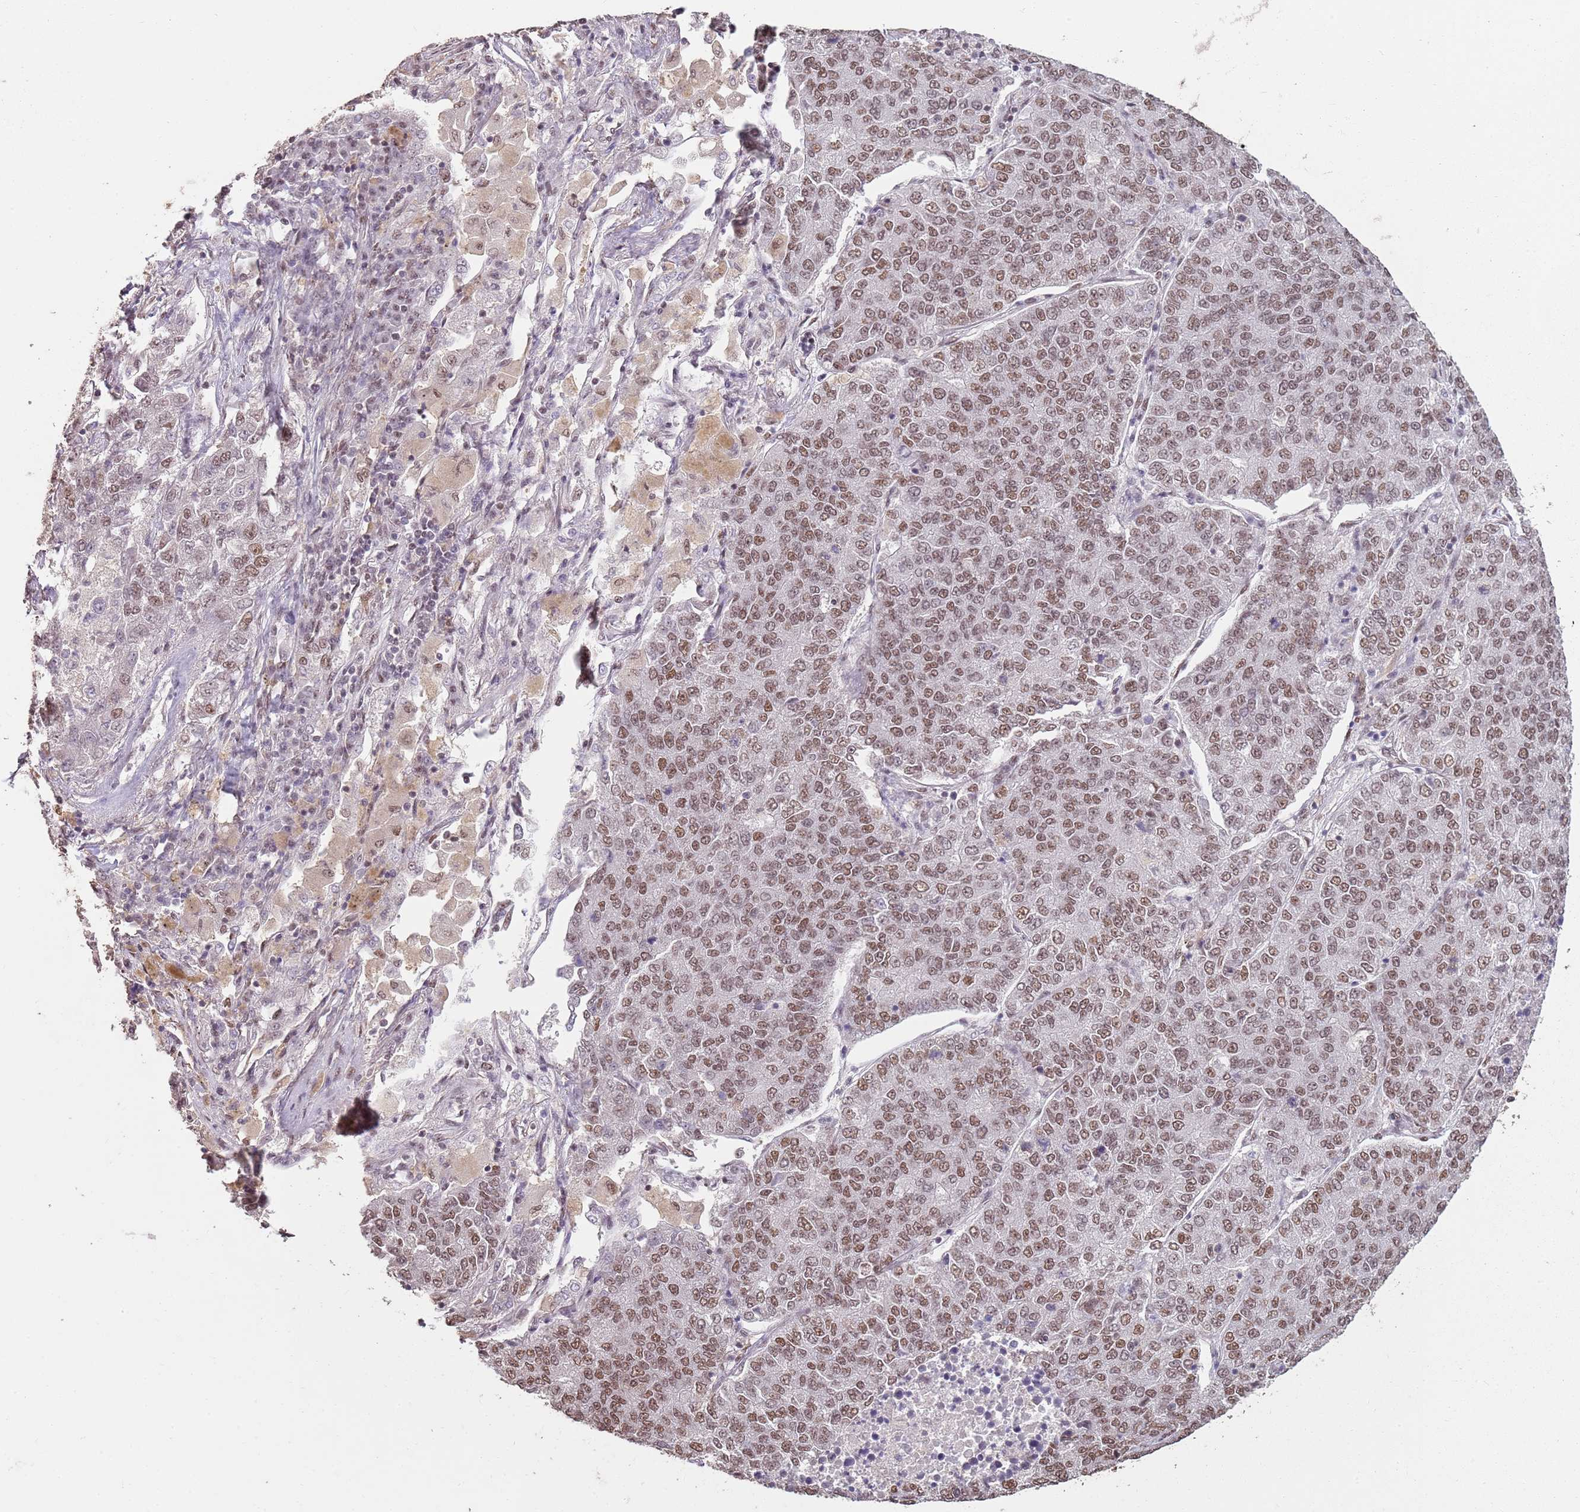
{"staining": {"intensity": "moderate", "quantity": ">75%", "location": "nuclear"}, "tissue": "lung cancer", "cell_type": "Tumor cells", "image_type": "cancer", "snomed": [{"axis": "morphology", "description": "Adenocarcinoma, NOS"}, {"axis": "topography", "description": "Lung"}], "caption": "Protein analysis of lung cancer tissue demonstrates moderate nuclear positivity in approximately >75% of tumor cells.", "gene": "ARL14EP", "patient": {"sex": "male", "age": 49}}